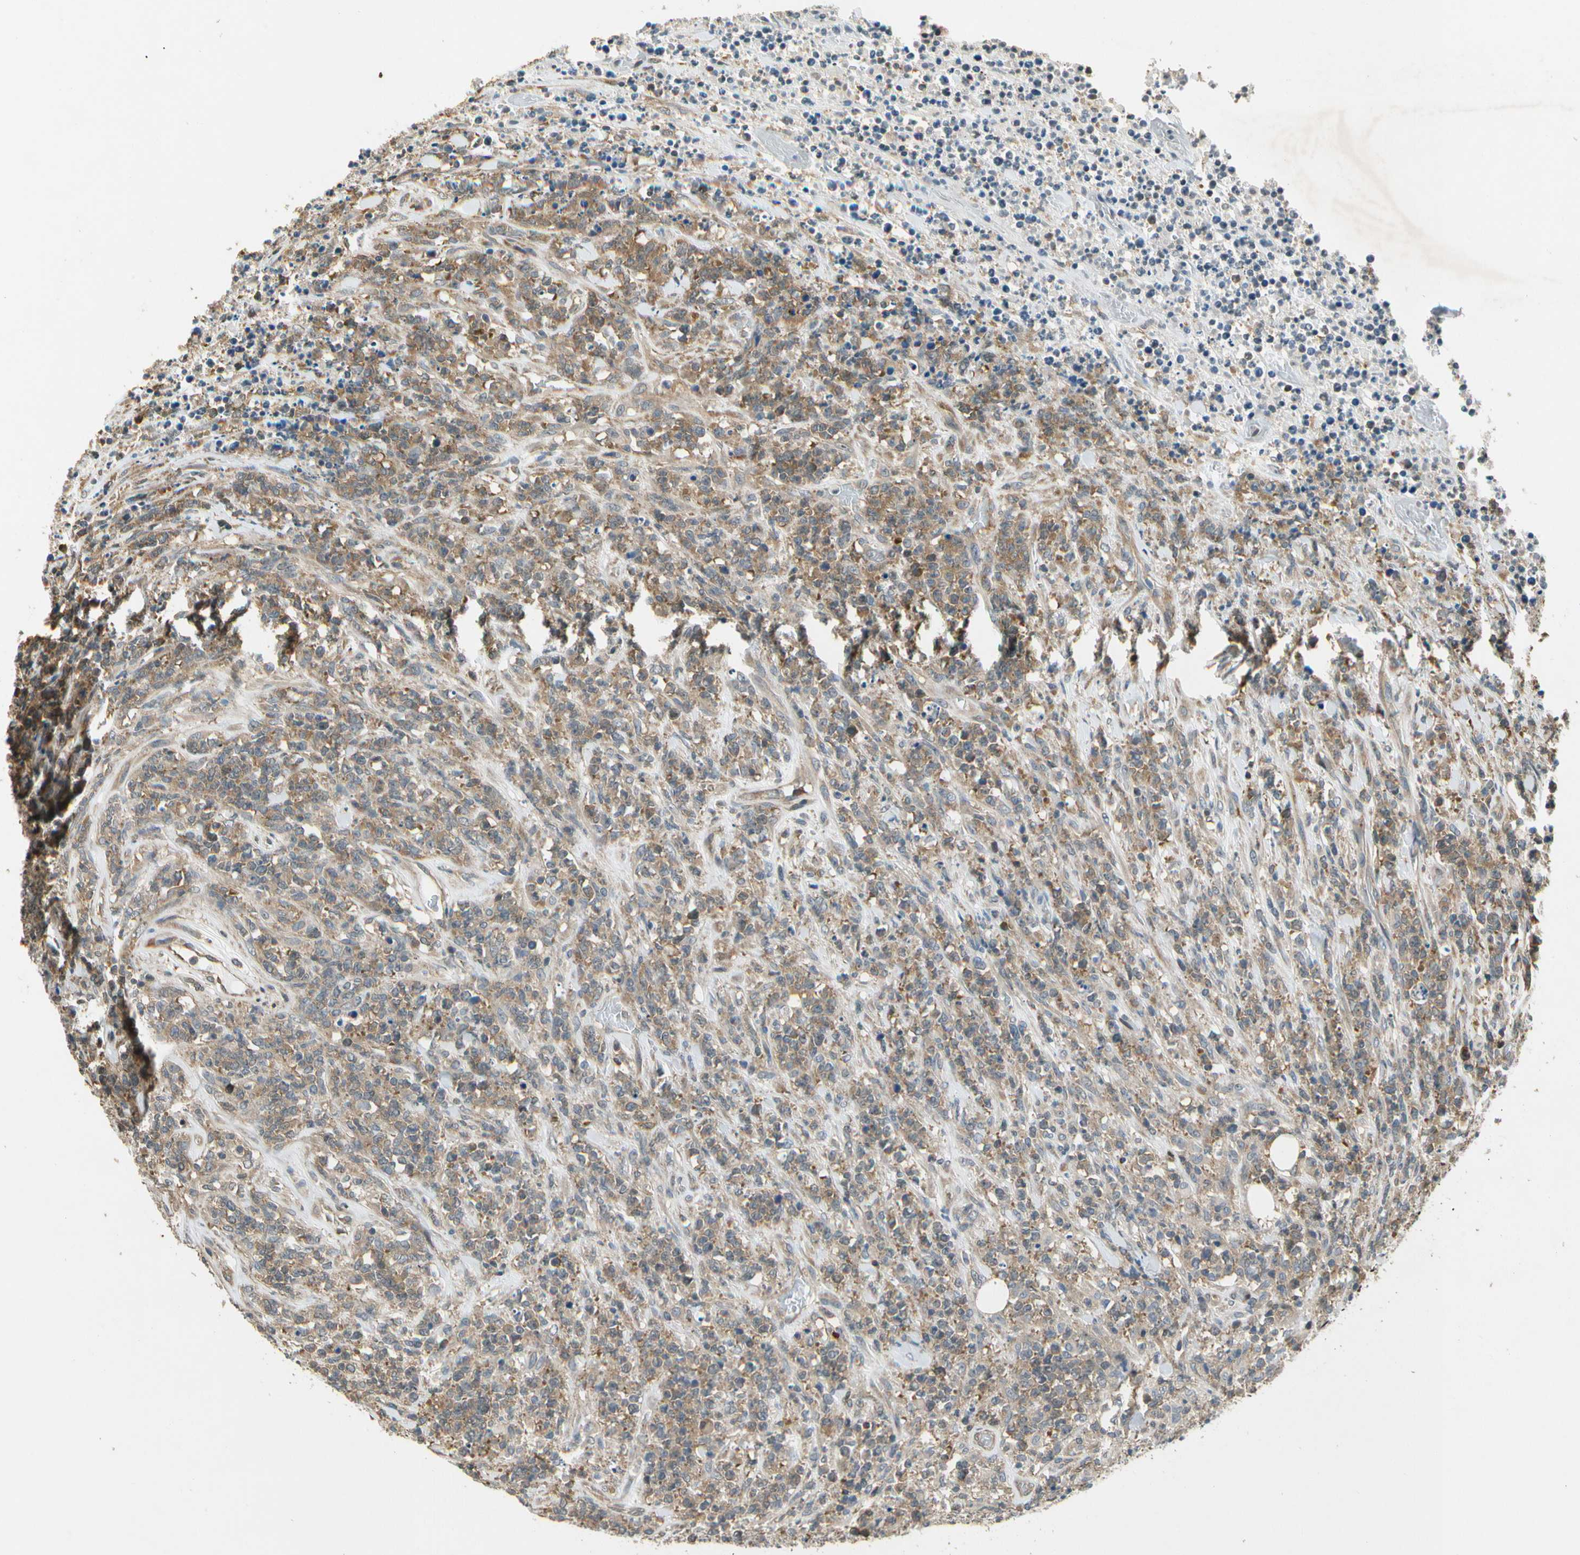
{"staining": {"intensity": "moderate", "quantity": ">75%", "location": "cytoplasmic/membranous"}, "tissue": "lymphoma", "cell_type": "Tumor cells", "image_type": "cancer", "snomed": [{"axis": "morphology", "description": "Malignant lymphoma, non-Hodgkin's type, High grade"}, {"axis": "topography", "description": "Soft tissue"}], "caption": "Immunohistochemistry staining of malignant lymphoma, non-Hodgkin's type (high-grade), which shows medium levels of moderate cytoplasmic/membranous positivity in about >75% of tumor cells indicating moderate cytoplasmic/membranous protein expression. The staining was performed using DAB (brown) for protein detection and nuclei were counterstained in hematoxylin (blue).", "gene": "EIF1AX", "patient": {"sex": "male", "age": 18}}